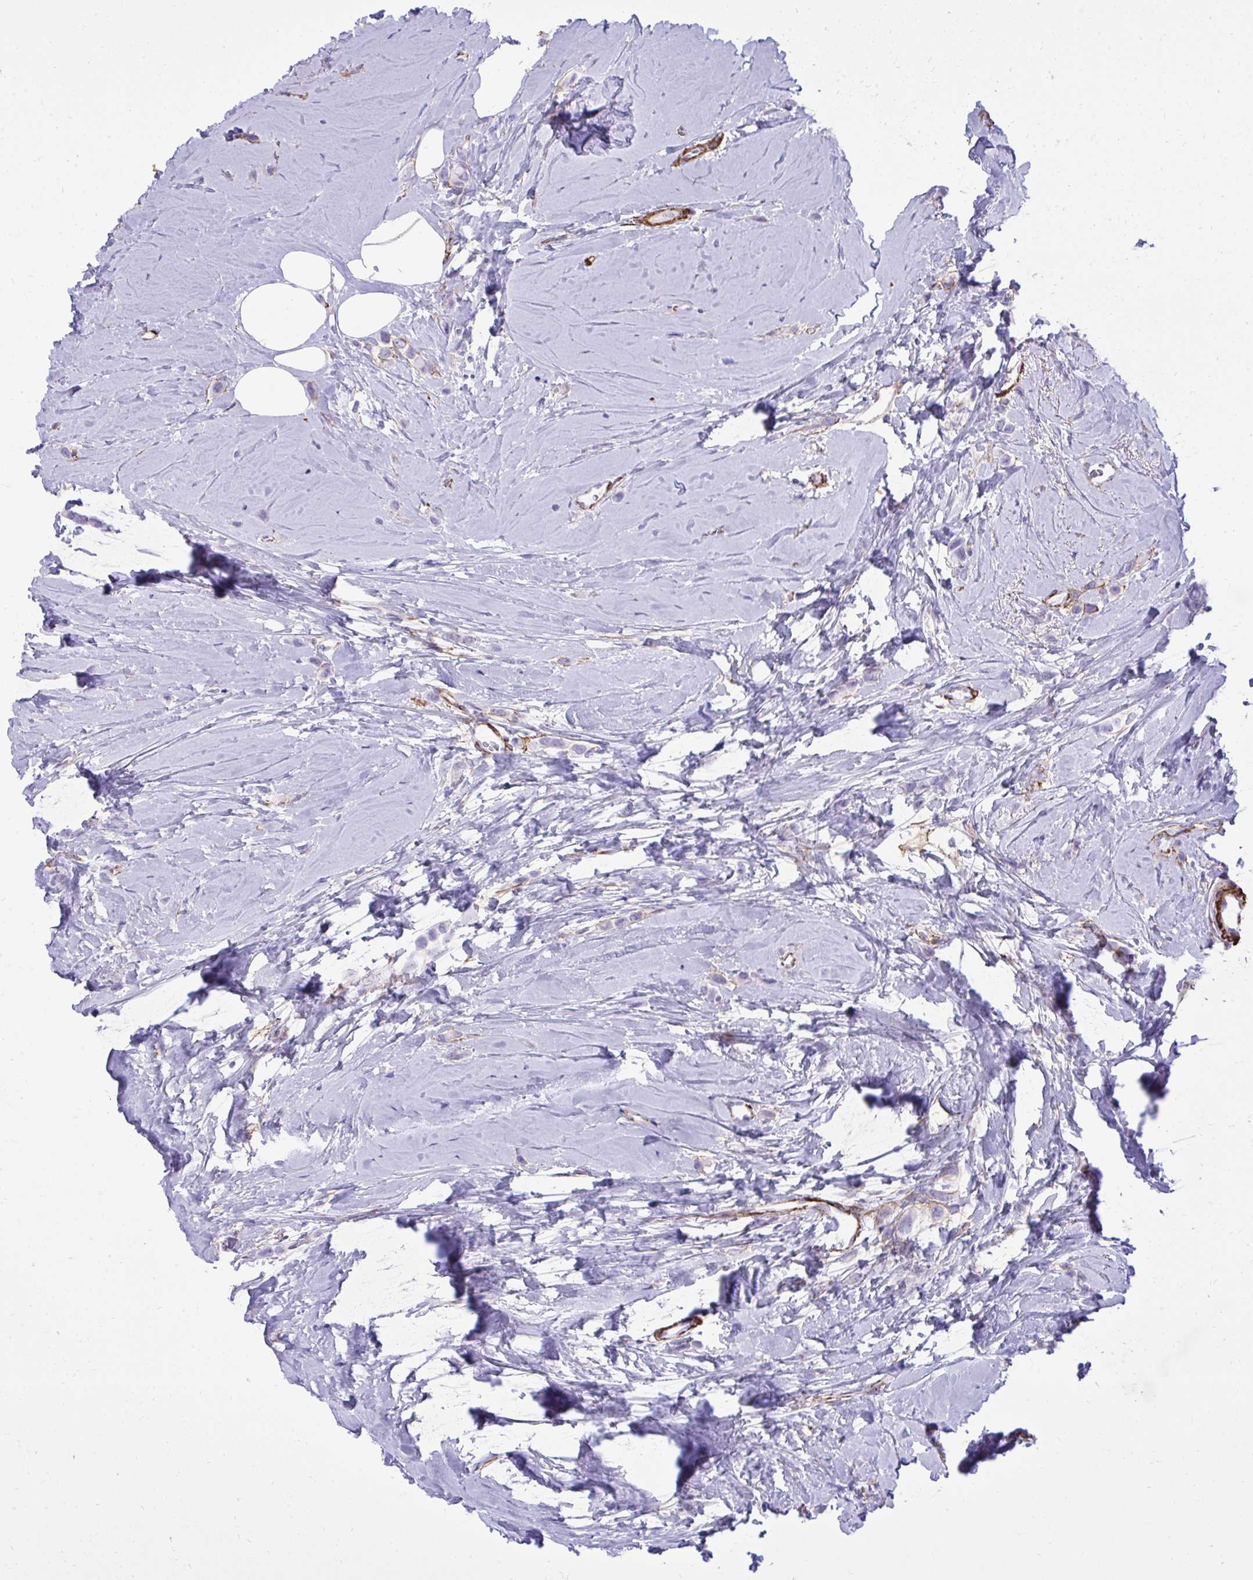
{"staining": {"intensity": "negative", "quantity": "none", "location": "none"}, "tissue": "breast cancer", "cell_type": "Tumor cells", "image_type": "cancer", "snomed": [{"axis": "morphology", "description": "Lobular carcinoma"}, {"axis": "topography", "description": "Breast"}], "caption": "Immunohistochemical staining of breast cancer (lobular carcinoma) displays no significant positivity in tumor cells.", "gene": "PITPNM3", "patient": {"sex": "female", "age": 66}}